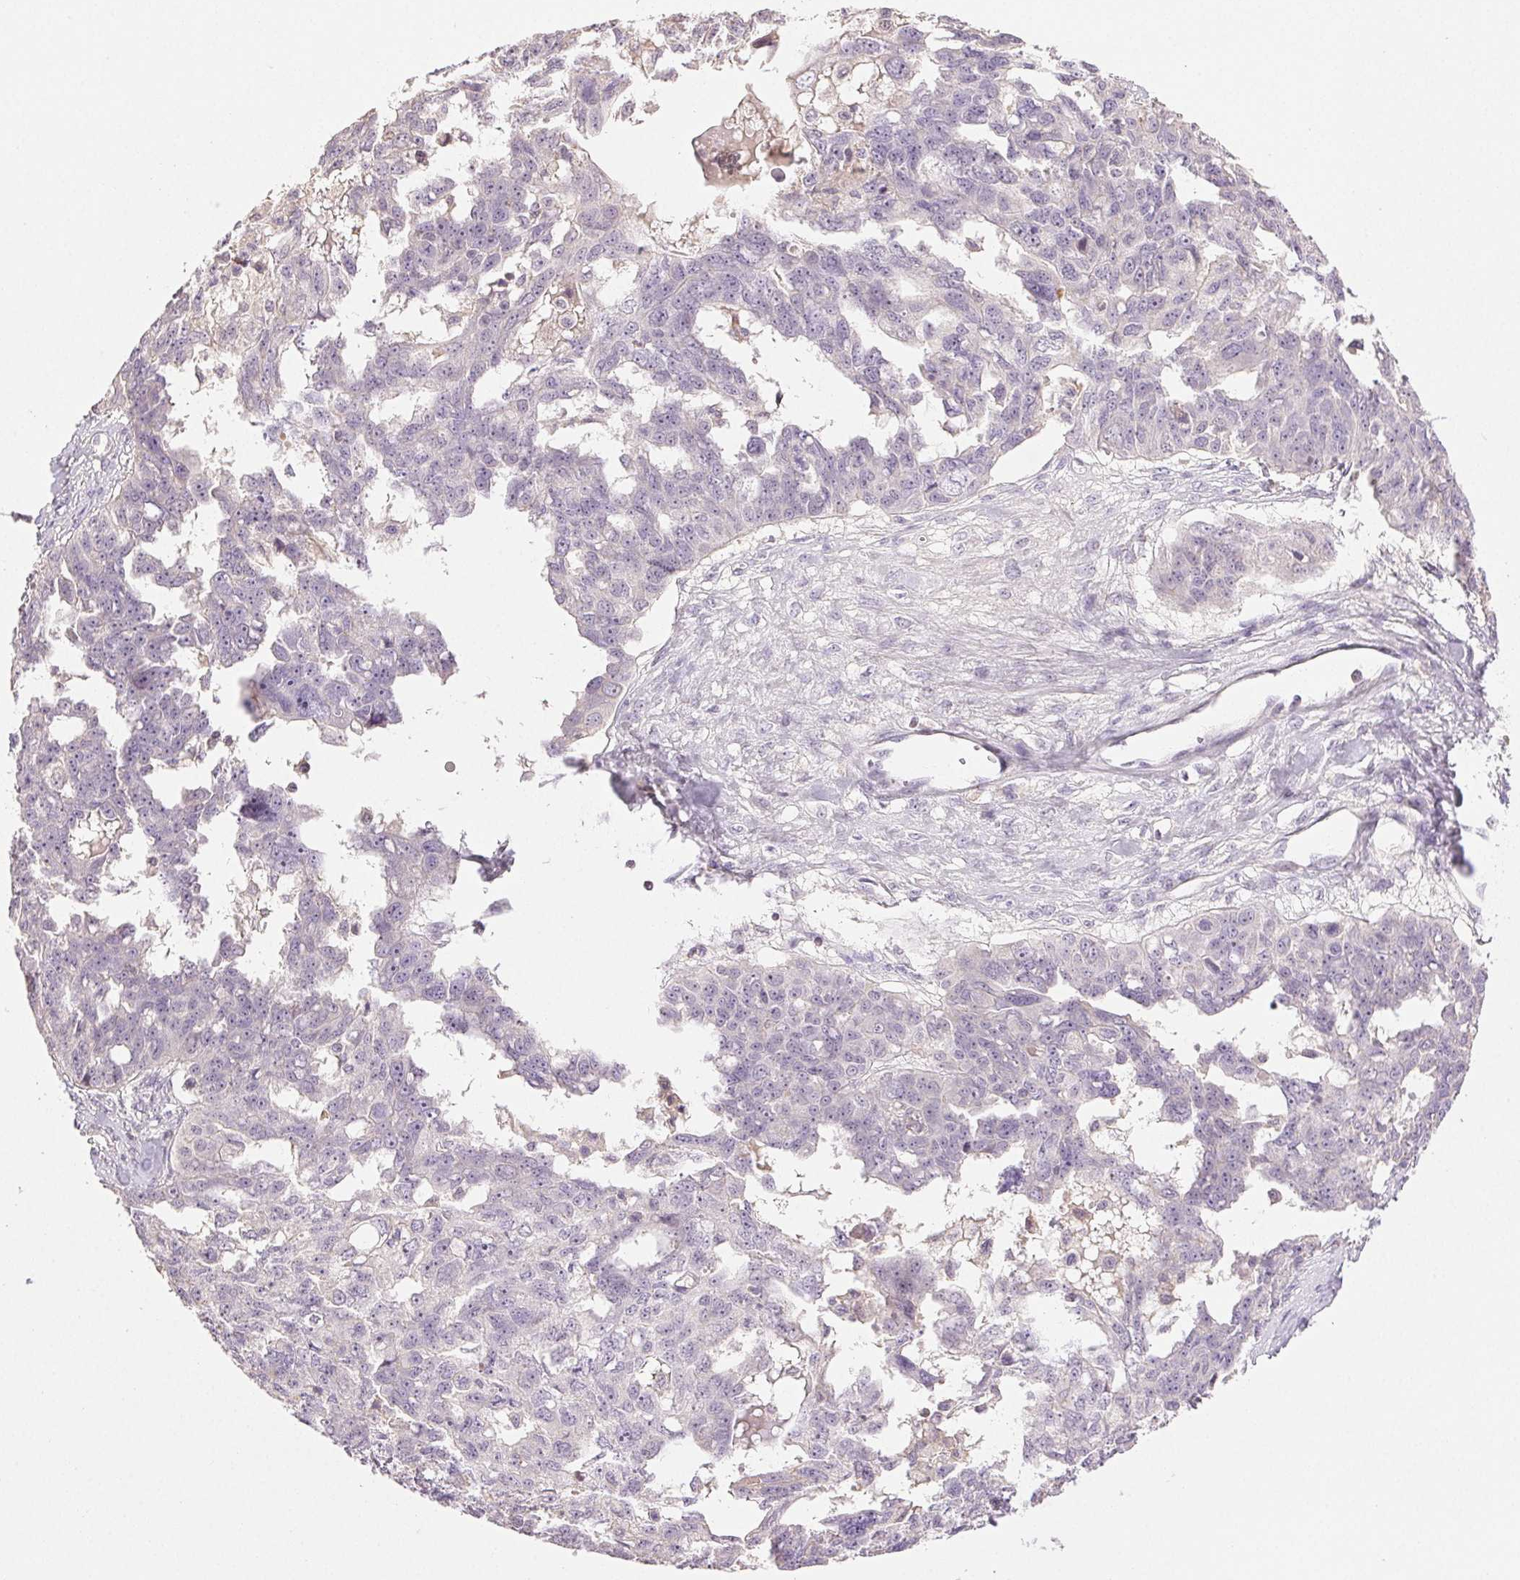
{"staining": {"intensity": "negative", "quantity": "none", "location": "none"}, "tissue": "ovarian cancer", "cell_type": "Tumor cells", "image_type": "cancer", "snomed": [{"axis": "morphology", "description": "Carcinoma, endometroid"}, {"axis": "topography", "description": "Ovary"}], "caption": "DAB (3,3'-diaminobenzidine) immunohistochemical staining of ovarian endometroid carcinoma exhibits no significant expression in tumor cells. (Brightfield microscopy of DAB IHC at high magnification).", "gene": "TMEM253", "patient": {"sex": "female", "age": 70}}